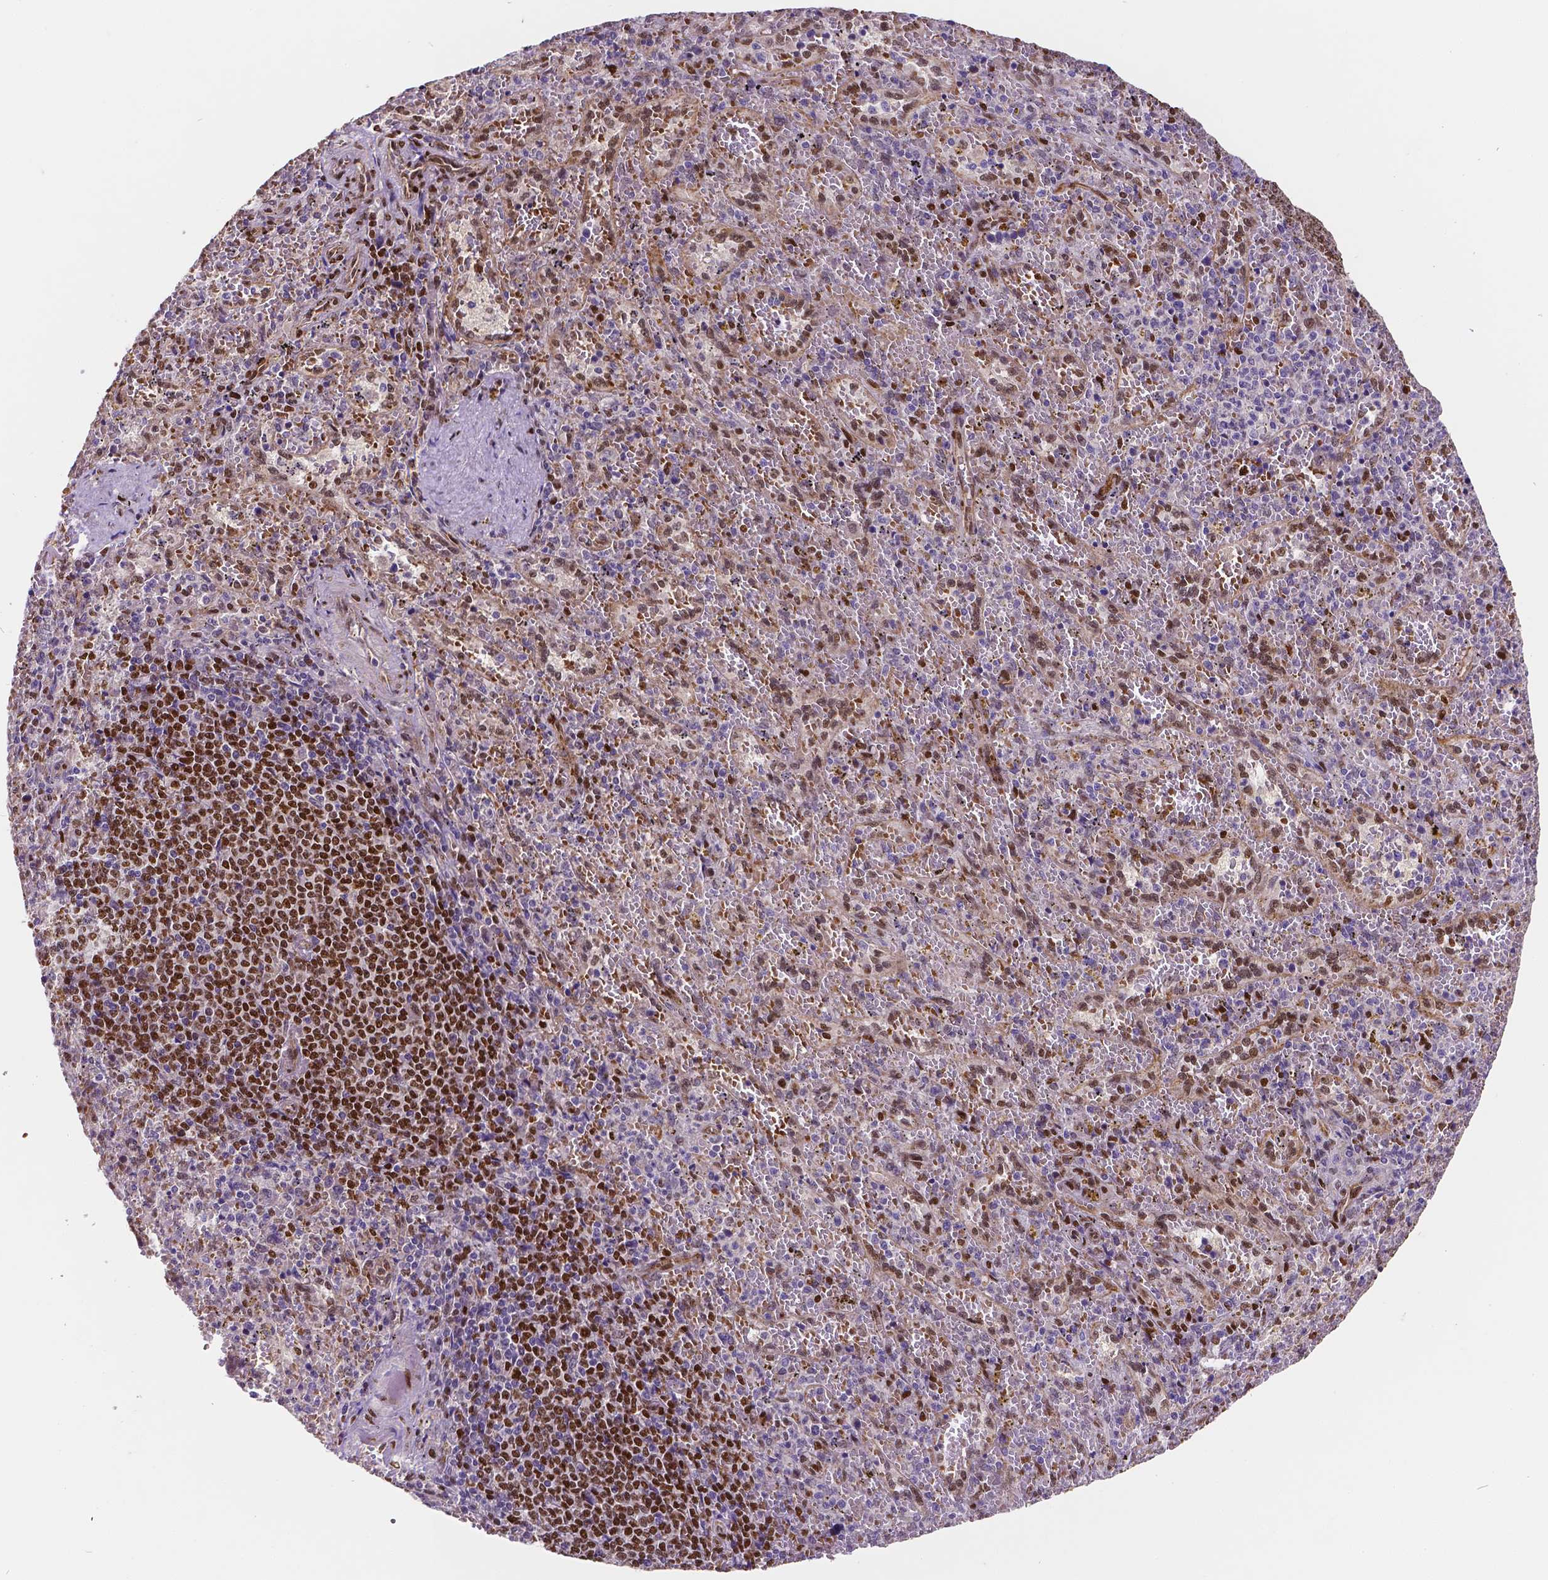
{"staining": {"intensity": "strong", "quantity": ">75%", "location": "nuclear"}, "tissue": "spleen", "cell_type": "Cells in red pulp", "image_type": "normal", "snomed": [{"axis": "morphology", "description": "Normal tissue, NOS"}, {"axis": "topography", "description": "Spleen"}], "caption": "Immunohistochemical staining of unremarkable spleen exhibits >75% levels of strong nuclear protein staining in approximately >75% of cells in red pulp. (IHC, brightfield microscopy, high magnification).", "gene": "MEF2C", "patient": {"sex": "female", "age": 50}}